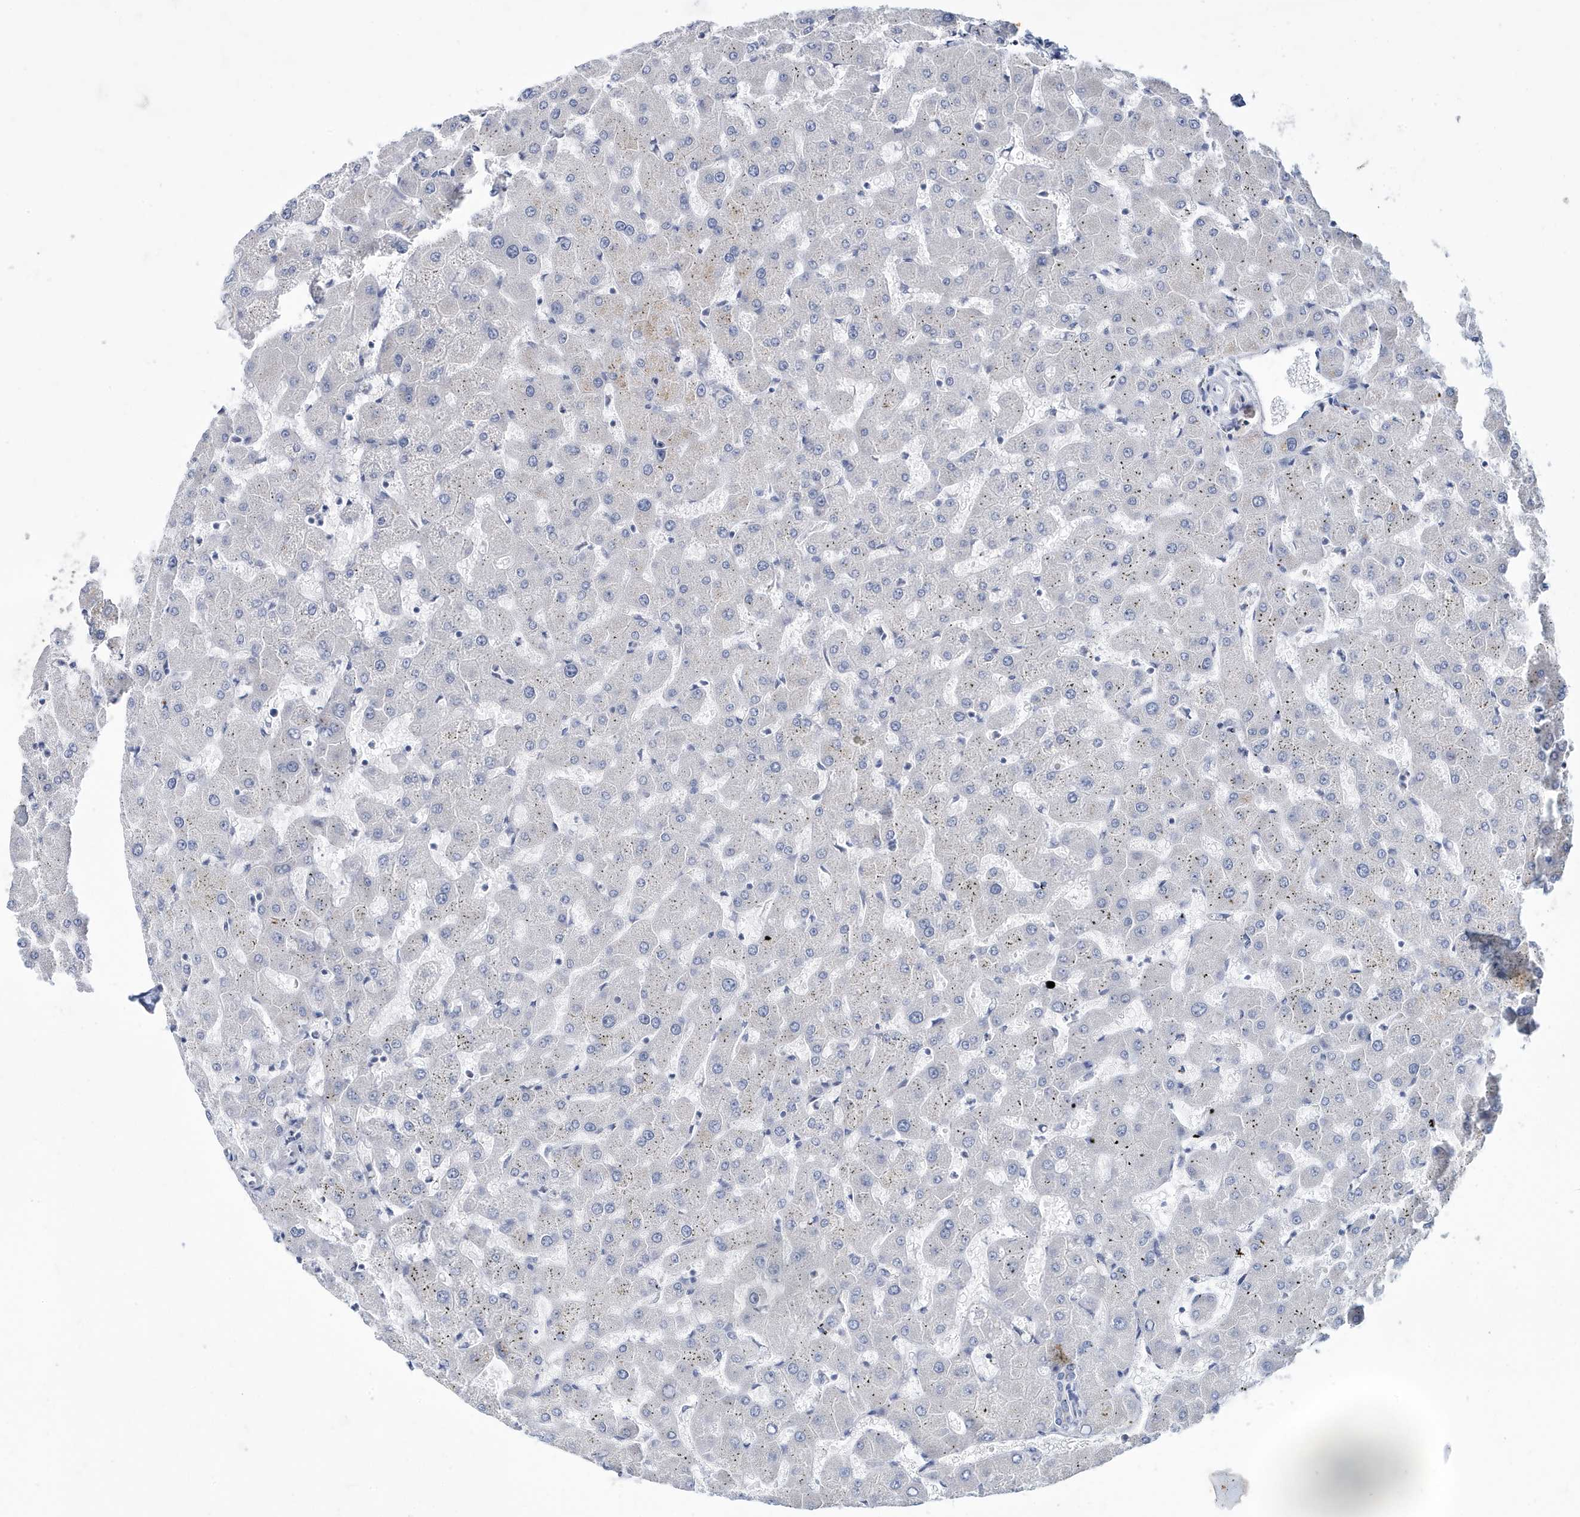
{"staining": {"intensity": "negative", "quantity": "none", "location": "none"}, "tissue": "liver", "cell_type": "Cholangiocytes", "image_type": "normal", "snomed": [{"axis": "morphology", "description": "Normal tissue, NOS"}, {"axis": "topography", "description": "Liver"}], "caption": "Immunohistochemistry (IHC) micrograph of unremarkable human liver stained for a protein (brown), which reveals no staining in cholangiocytes. The staining was performed using DAB to visualize the protein expression in brown, while the nuclei were stained in blue with hematoxylin (Magnification: 20x).", "gene": "ZNF654", "patient": {"sex": "female", "age": 63}}